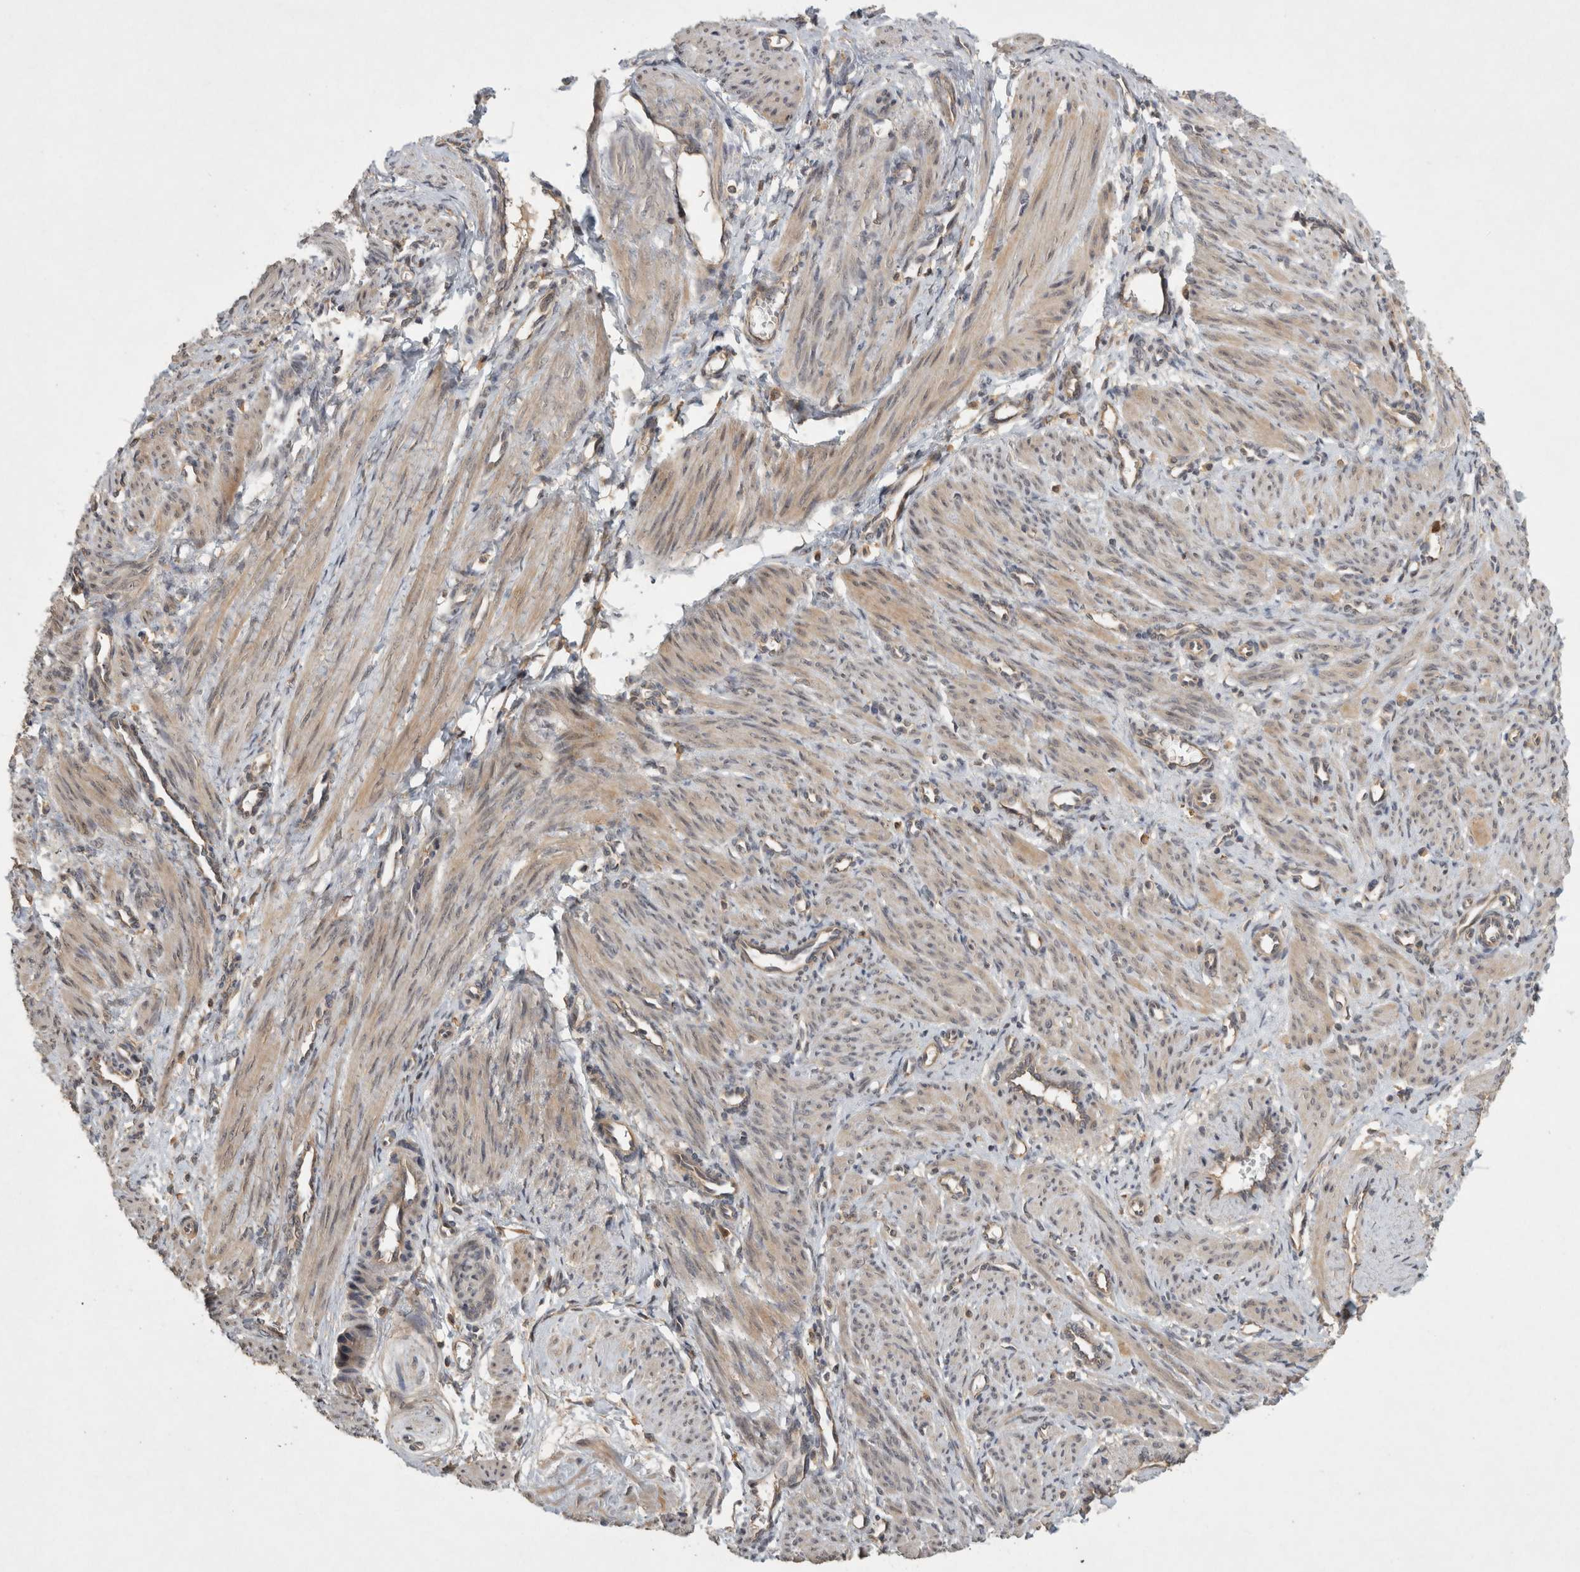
{"staining": {"intensity": "weak", "quantity": ">75%", "location": "cytoplasmic/membranous,nuclear"}, "tissue": "smooth muscle", "cell_type": "Smooth muscle cells", "image_type": "normal", "snomed": [{"axis": "morphology", "description": "Normal tissue, NOS"}, {"axis": "topography", "description": "Endometrium"}], "caption": "This photomicrograph exhibits immunohistochemistry staining of benign smooth muscle, with low weak cytoplasmic/membranous,nuclear positivity in about >75% of smooth muscle cells.", "gene": "VEPH1", "patient": {"sex": "female", "age": 33}}